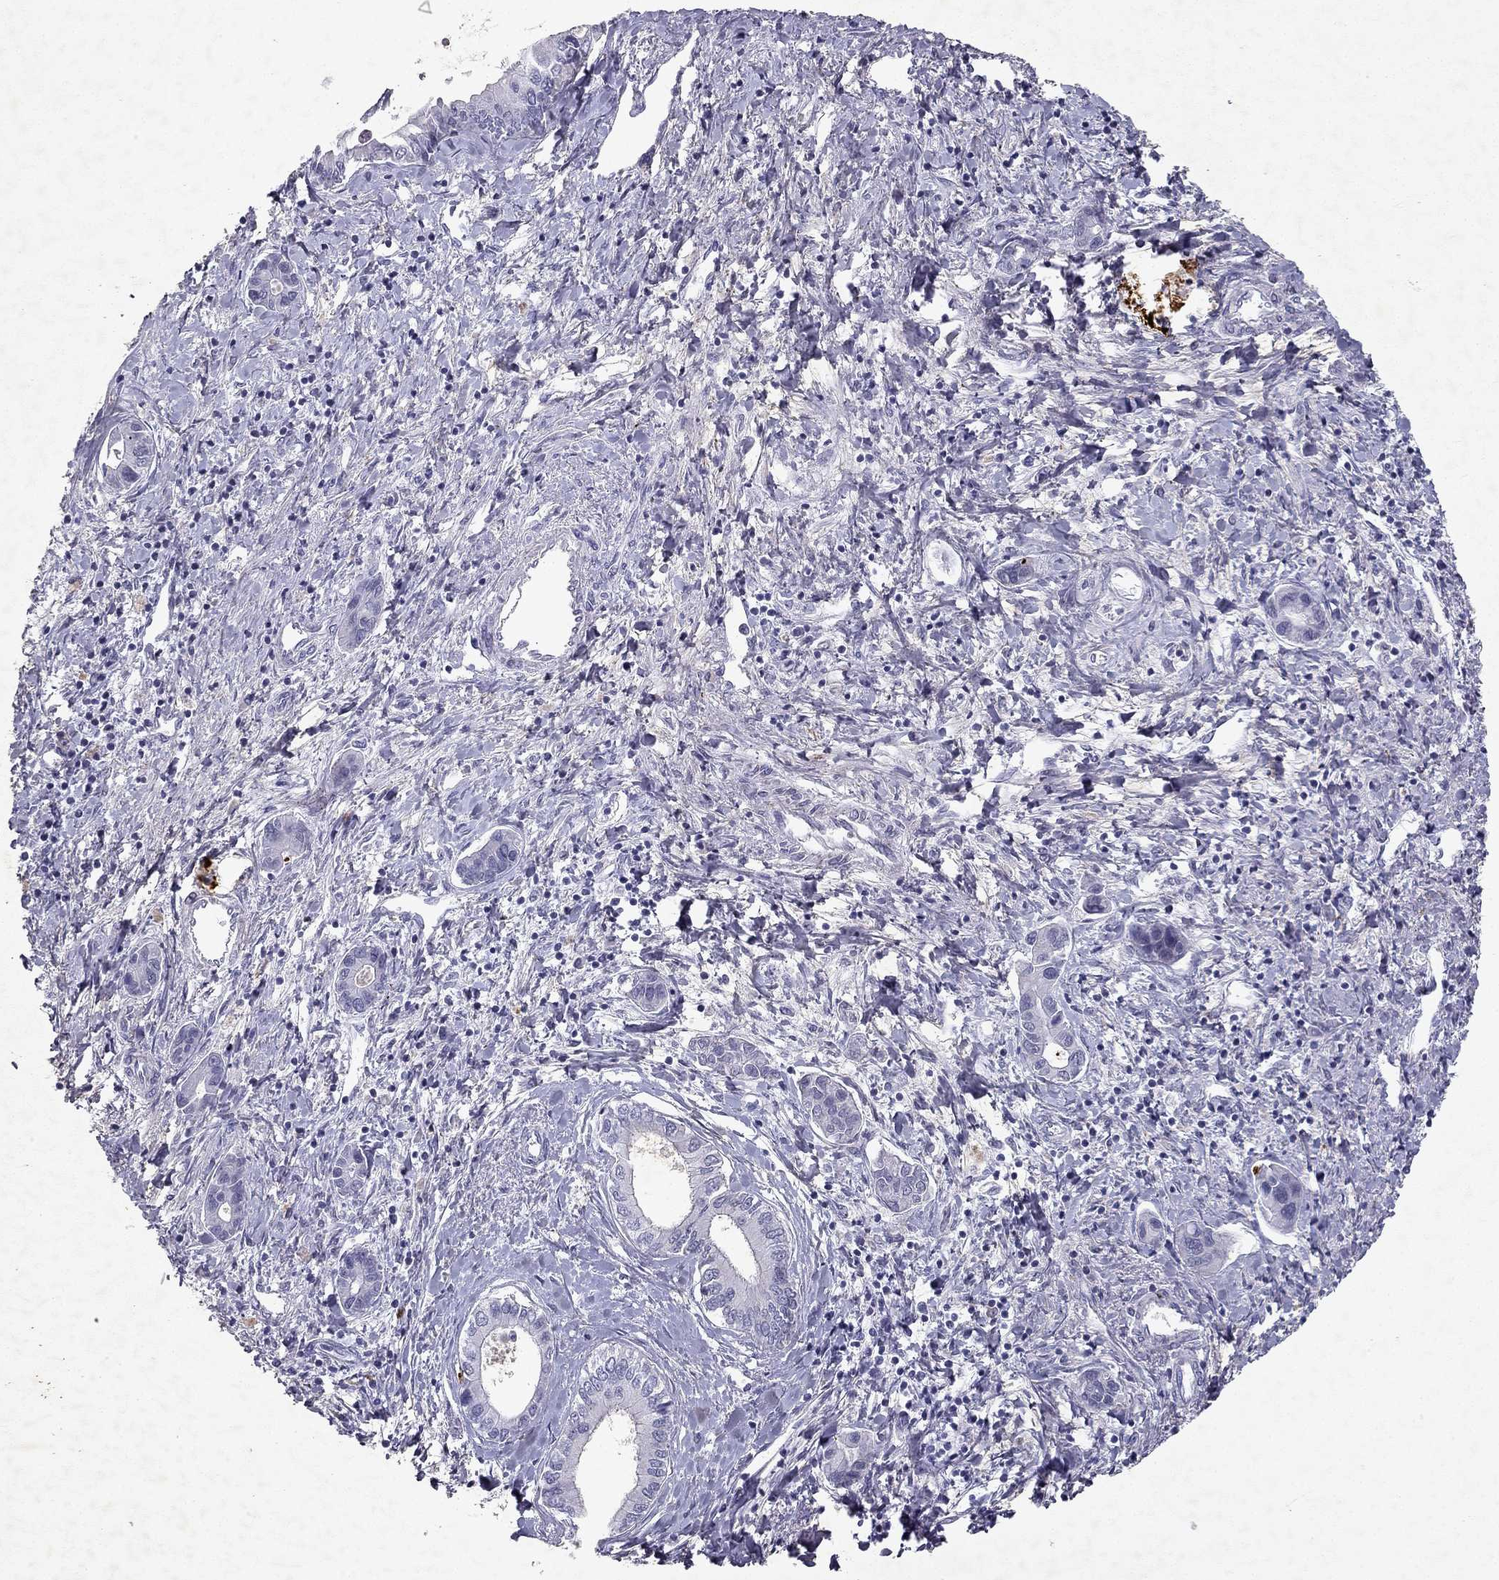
{"staining": {"intensity": "negative", "quantity": "none", "location": "none"}, "tissue": "liver cancer", "cell_type": "Tumor cells", "image_type": "cancer", "snomed": [{"axis": "morphology", "description": "Cholangiocarcinoma"}, {"axis": "topography", "description": "Liver"}], "caption": "Immunohistochemical staining of human liver cholangiocarcinoma demonstrates no significant expression in tumor cells.", "gene": "SLC6A4", "patient": {"sex": "male", "age": 66}}